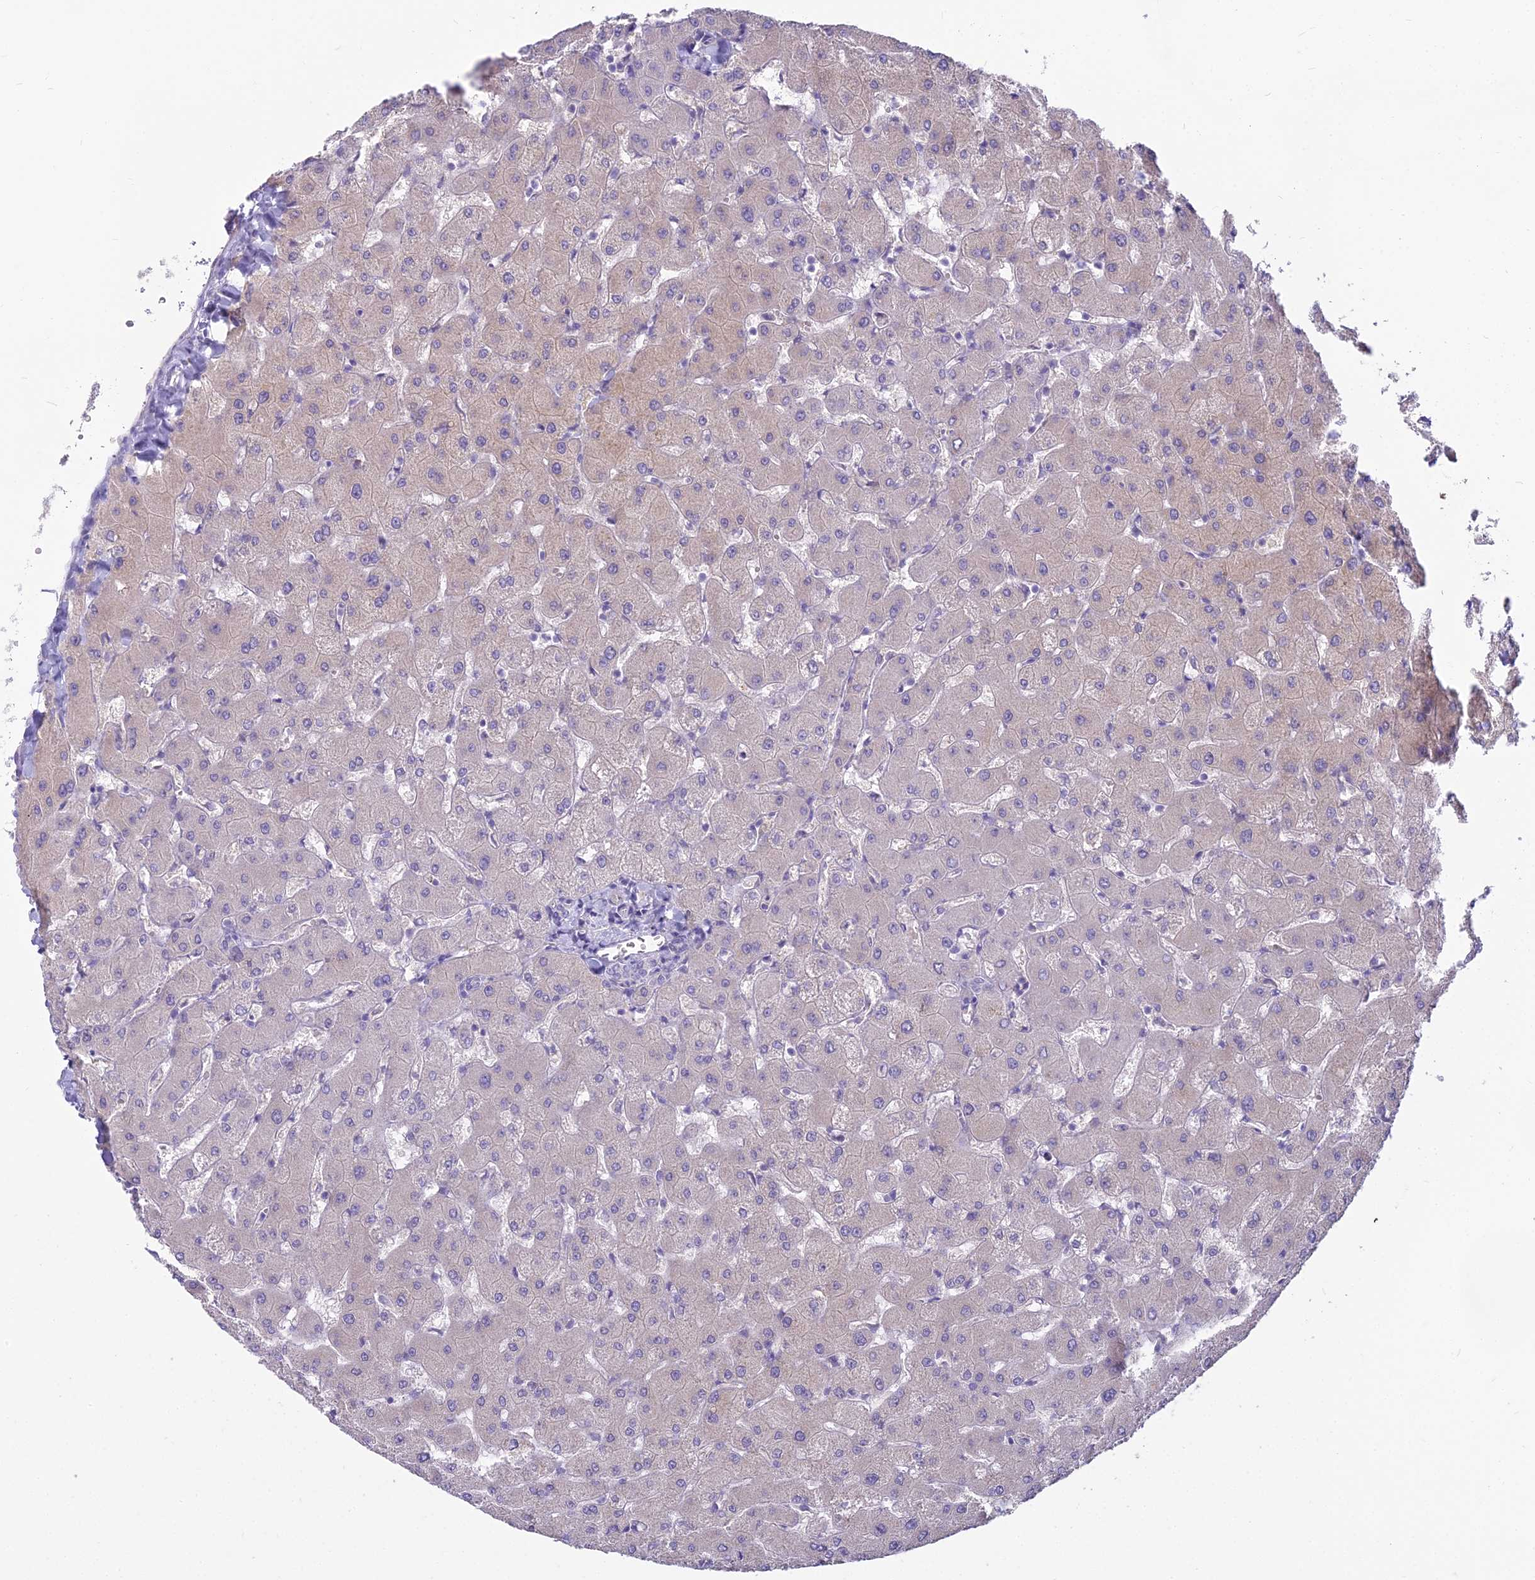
{"staining": {"intensity": "negative", "quantity": "none", "location": "none"}, "tissue": "liver", "cell_type": "Cholangiocytes", "image_type": "normal", "snomed": [{"axis": "morphology", "description": "Normal tissue, NOS"}, {"axis": "topography", "description": "Liver"}], "caption": "High power microscopy micrograph of an immunohistochemistry (IHC) histopathology image of benign liver, revealing no significant positivity in cholangiocytes.", "gene": "SAPCD2", "patient": {"sex": "female", "age": 63}}